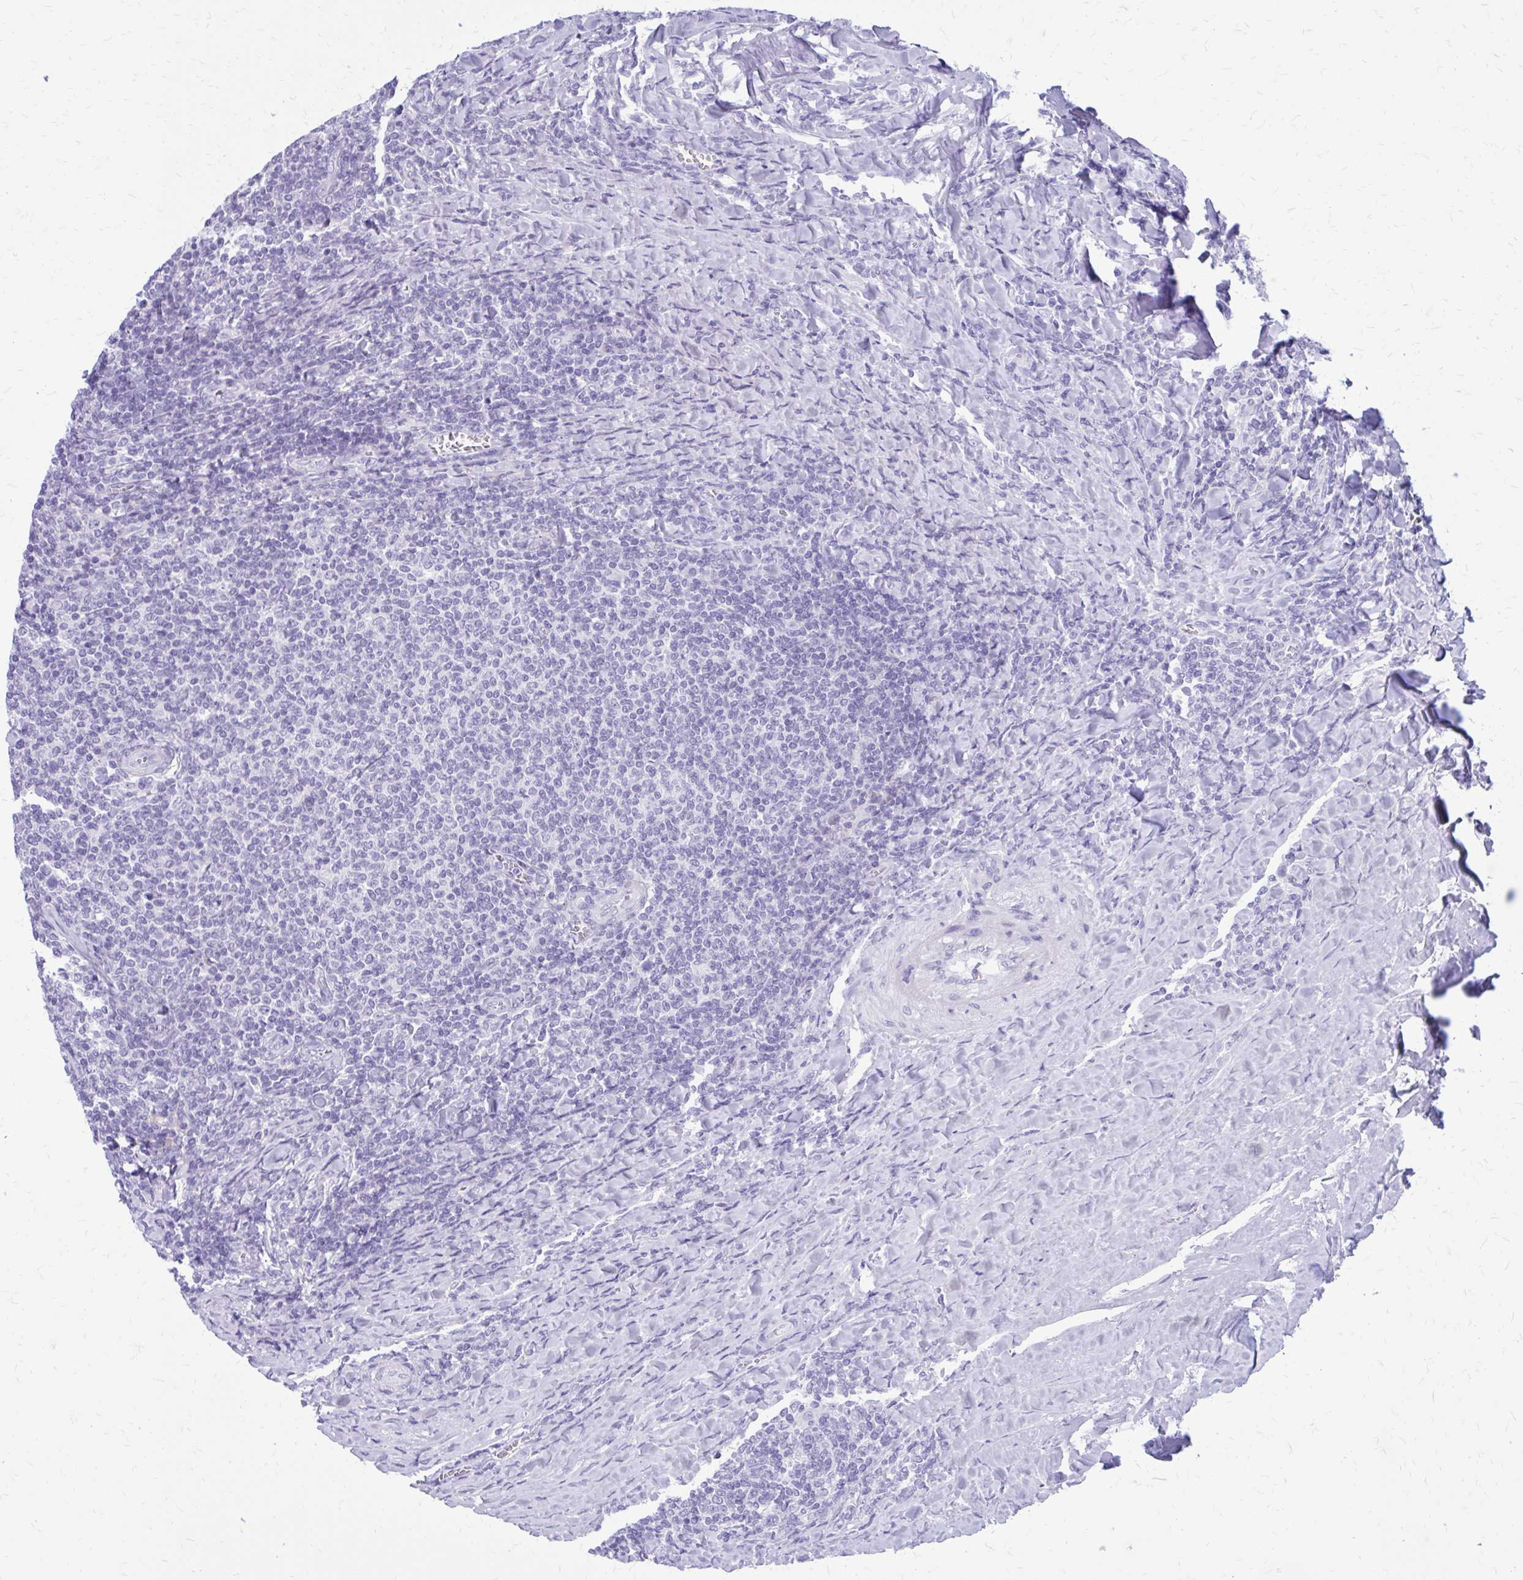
{"staining": {"intensity": "negative", "quantity": "none", "location": "none"}, "tissue": "lymphoma", "cell_type": "Tumor cells", "image_type": "cancer", "snomed": [{"axis": "morphology", "description": "Malignant lymphoma, non-Hodgkin's type, Low grade"}, {"axis": "topography", "description": "Lymph node"}], "caption": "There is no significant expression in tumor cells of low-grade malignant lymphoma, non-Hodgkin's type.", "gene": "LCN15", "patient": {"sex": "male", "age": 52}}